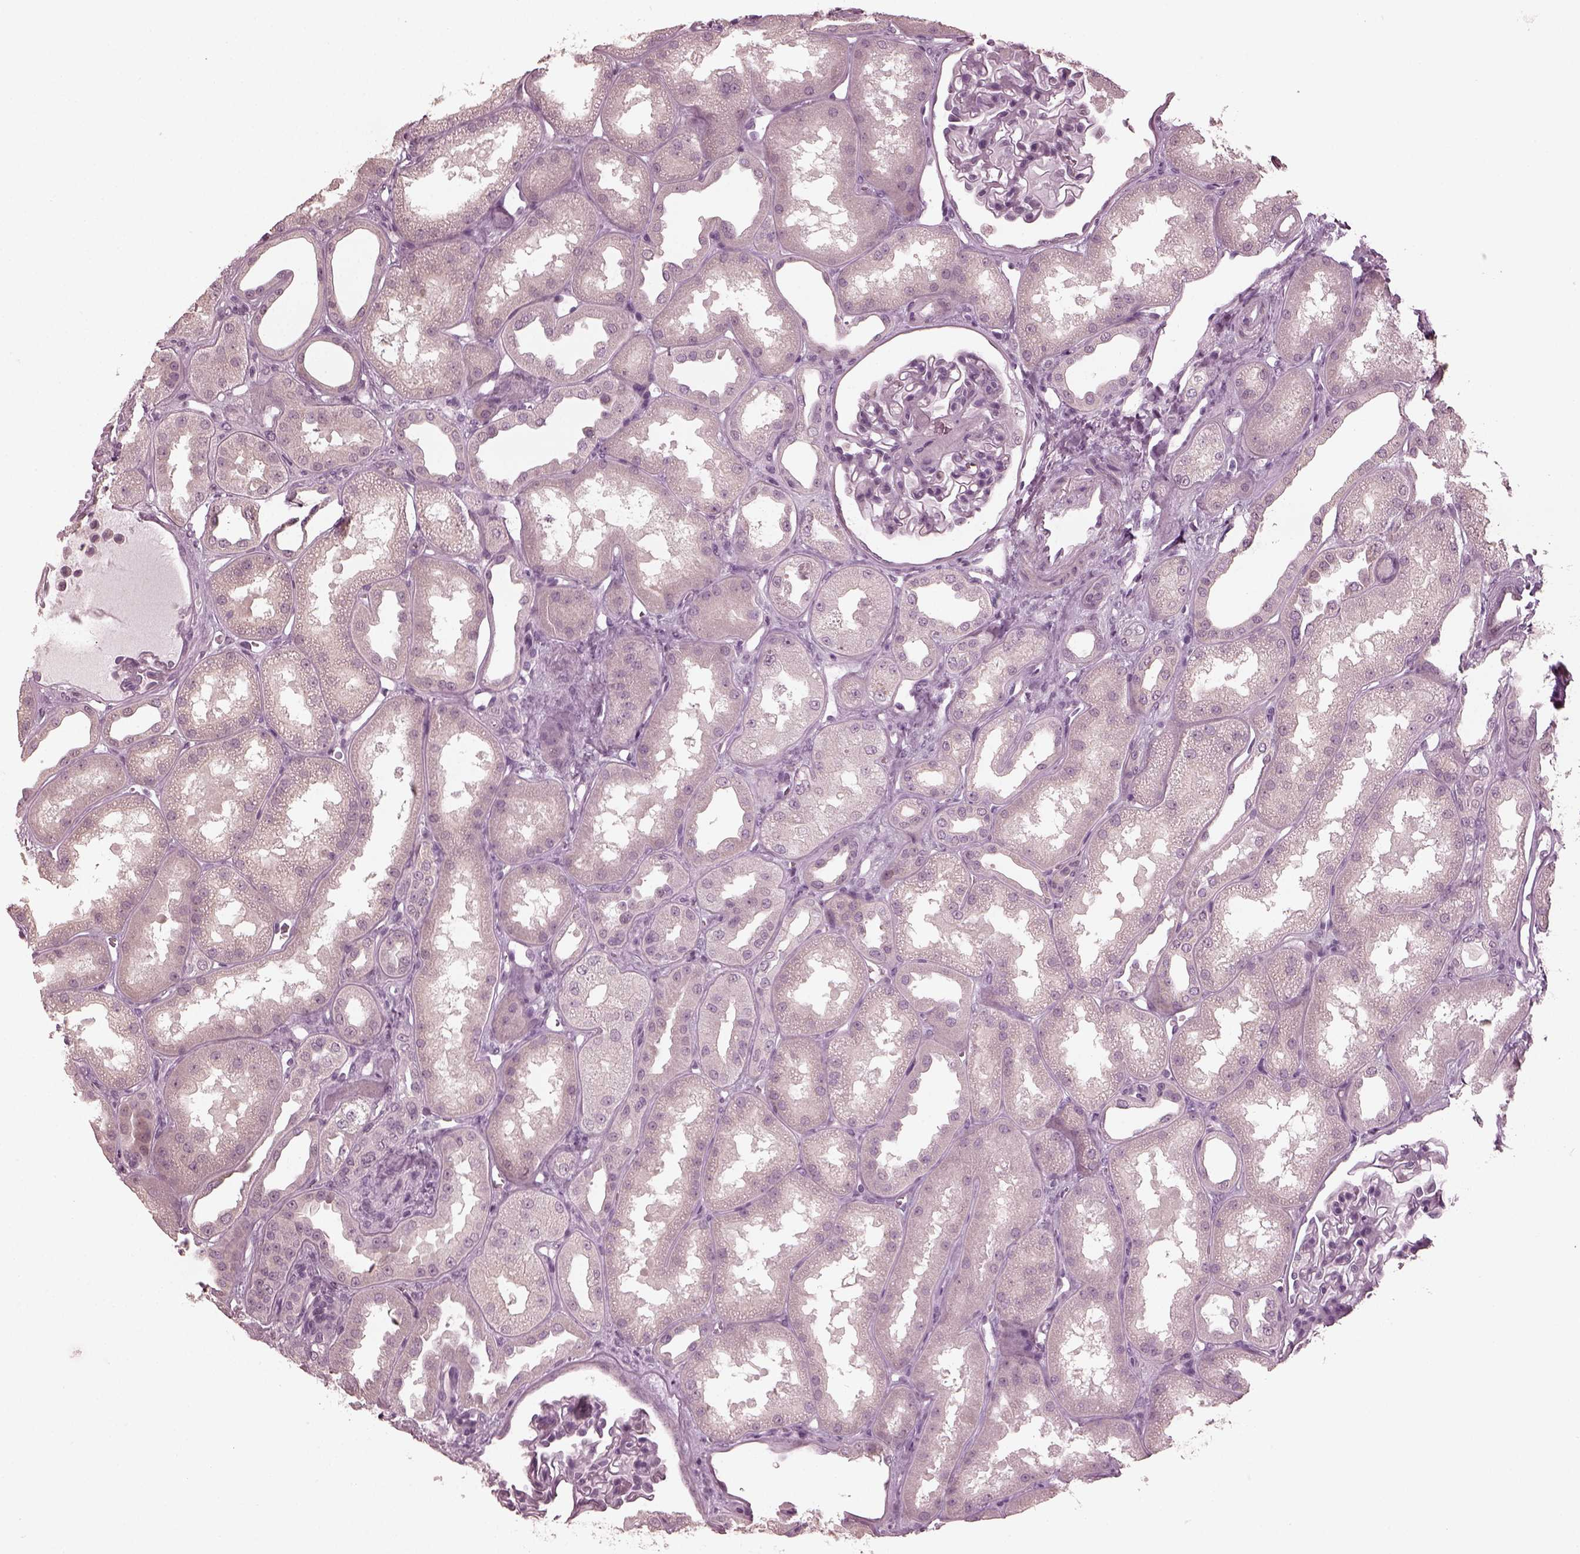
{"staining": {"intensity": "negative", "quantity": "none", "location": "none"}, "tissue": "kidney", "cell_type": "Cells in glomeruli", "image_type": "normal", "snomed": [{"axis": "morphology", "description": "Normal tissue, NOS"}, {"axis": "topography", "description": "Kidney"}], "caption": "Immunohistochemical staining of unremarkable human kidney exhibits no significant staining in cells in glomeruli.", "gene": "CCDC170", "patient": {"sex": "male", "age": 61}}